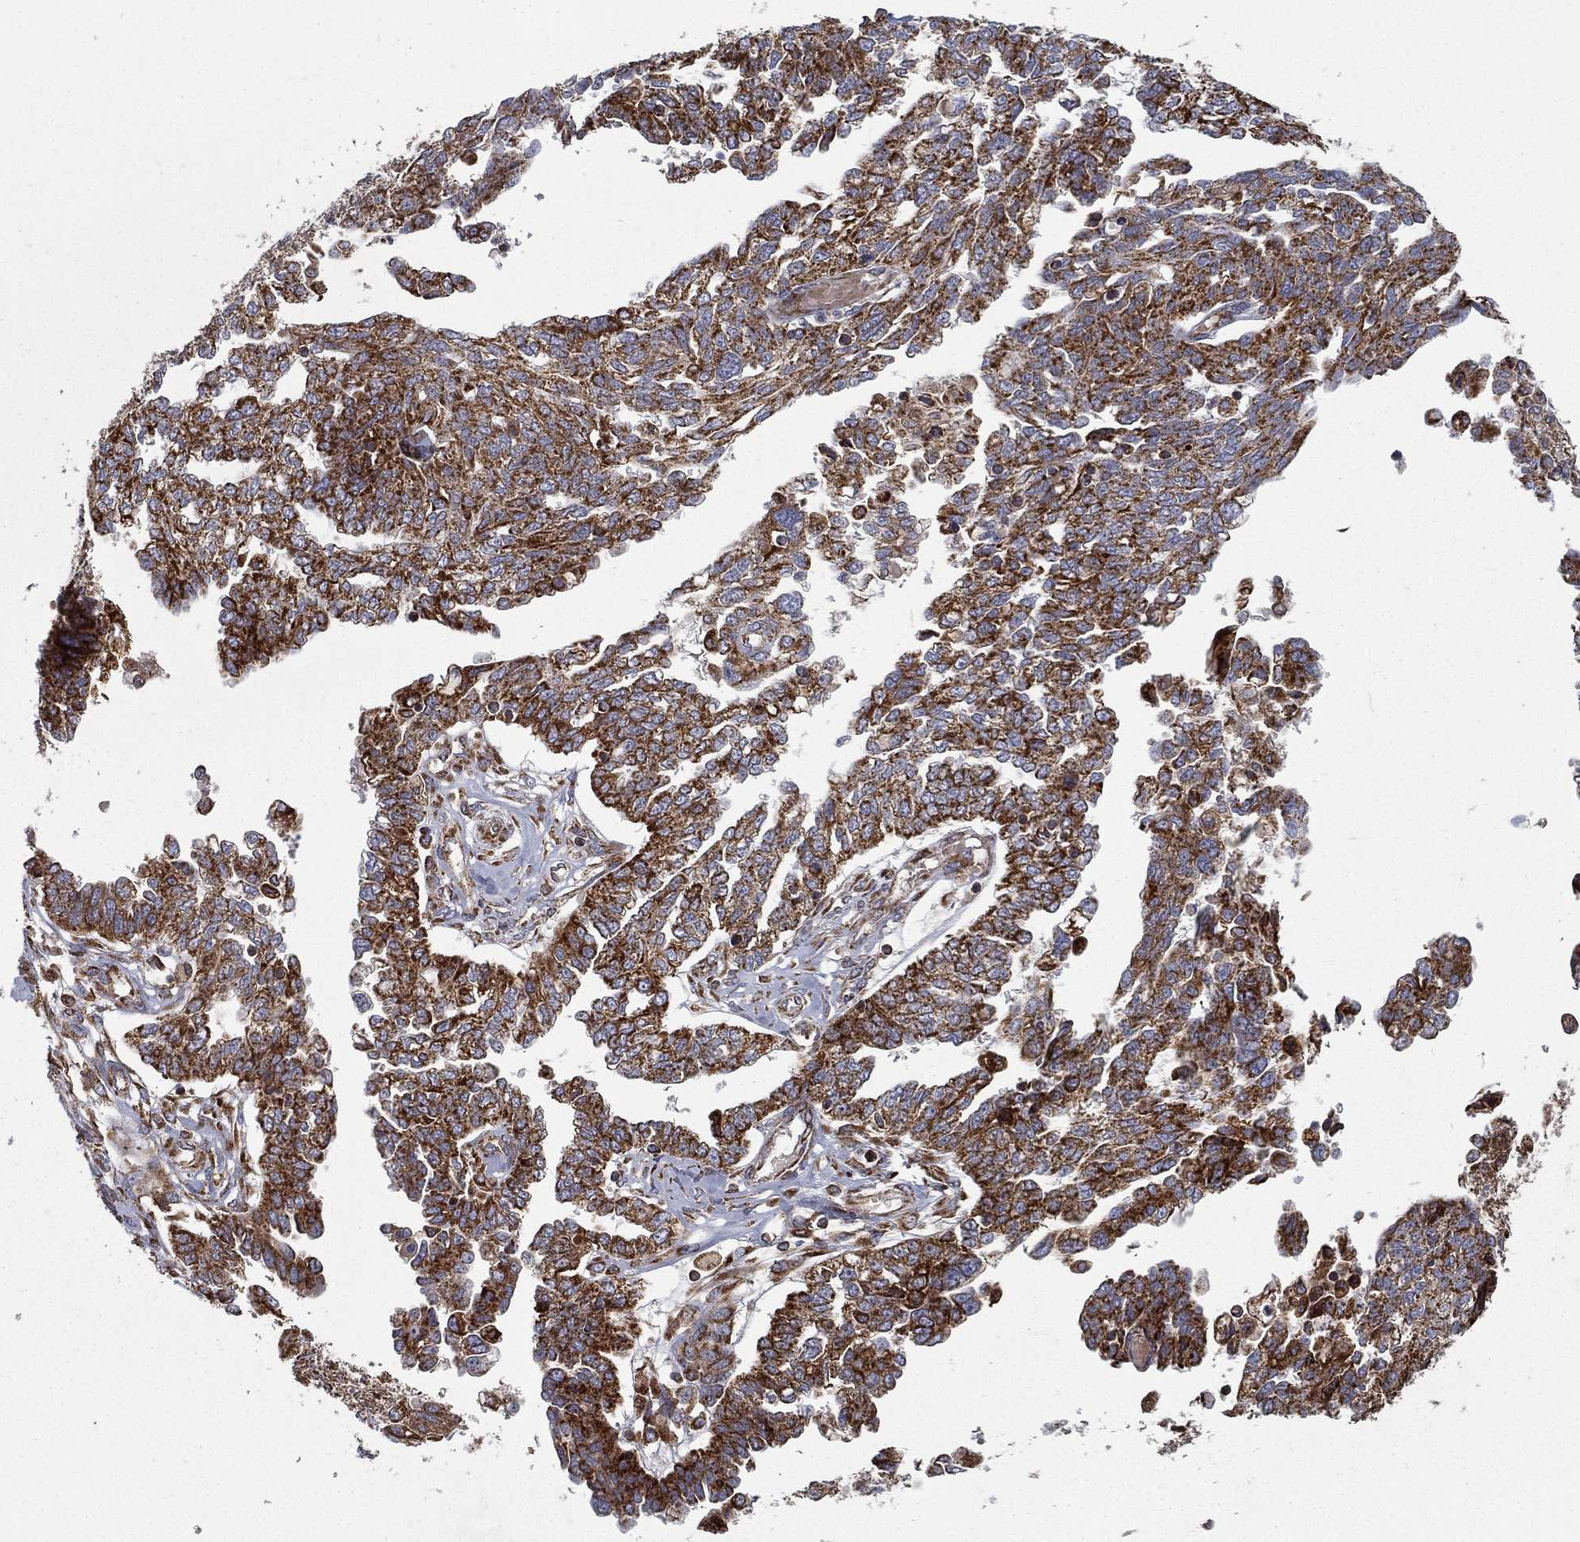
{"staining": {"intensity": "strong", "quantity": ">75%", "location": "cytoplasmic/membranous"}, "tissue": "ovarian cancer", "cell_type": "Tumor cells", "image_type": "cancer", "snomed": [{"axis": "morphology", "description": "Cystadenocarcinoma, serous, NOS"}, {"axis": "topography", "description": "Ovary"}], "caption": "Tumor cells show high levels of strong cytoplasmic/membranous expression in about >75% of cells in ovarian cancer.", "gene": "MT-CYB", "patient": {"sex": "female", "age": 67}}